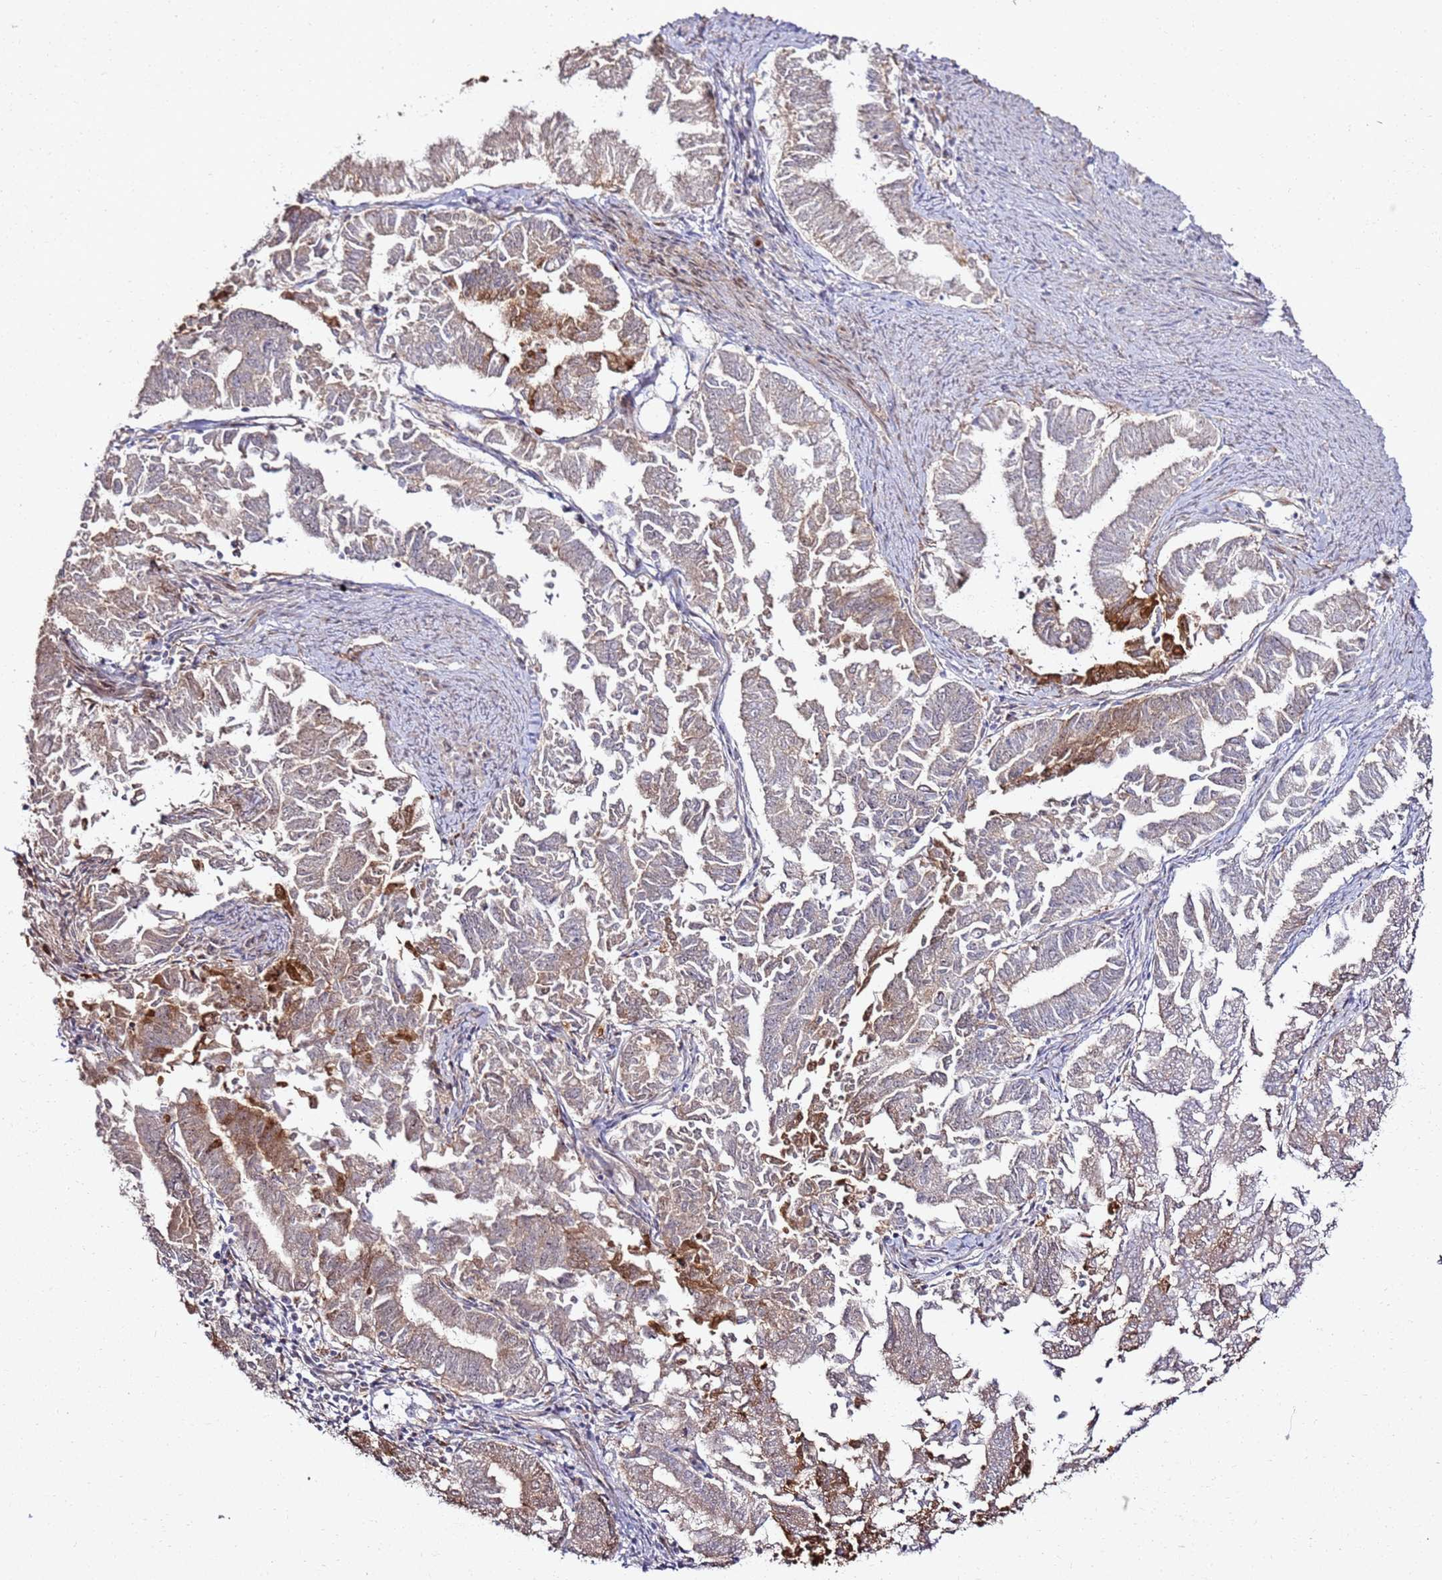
{"staining": {"intensity": "strong", "quantity": "<25%", "location": "cytoplasmic/membranous,nuclear"}, "tissue": "endometrial cancer", "cell_type": "Tumor cells", "image_type": "cancer", "snomed": [{"axis": "morphology", "description": "Adenocarcinoma, NOS"}, {"axis": "topography", "description": "Endometrium"}], "caption": "IHC image of endometrial cancer stained for a protein (brown), which exhibits medium levels of strong cytoplasmic/membranous and nuclear expression in approximately <25% of tumor cells.", "gene": "CNPY1", "patient": {"sex": "female", "age": 79}}